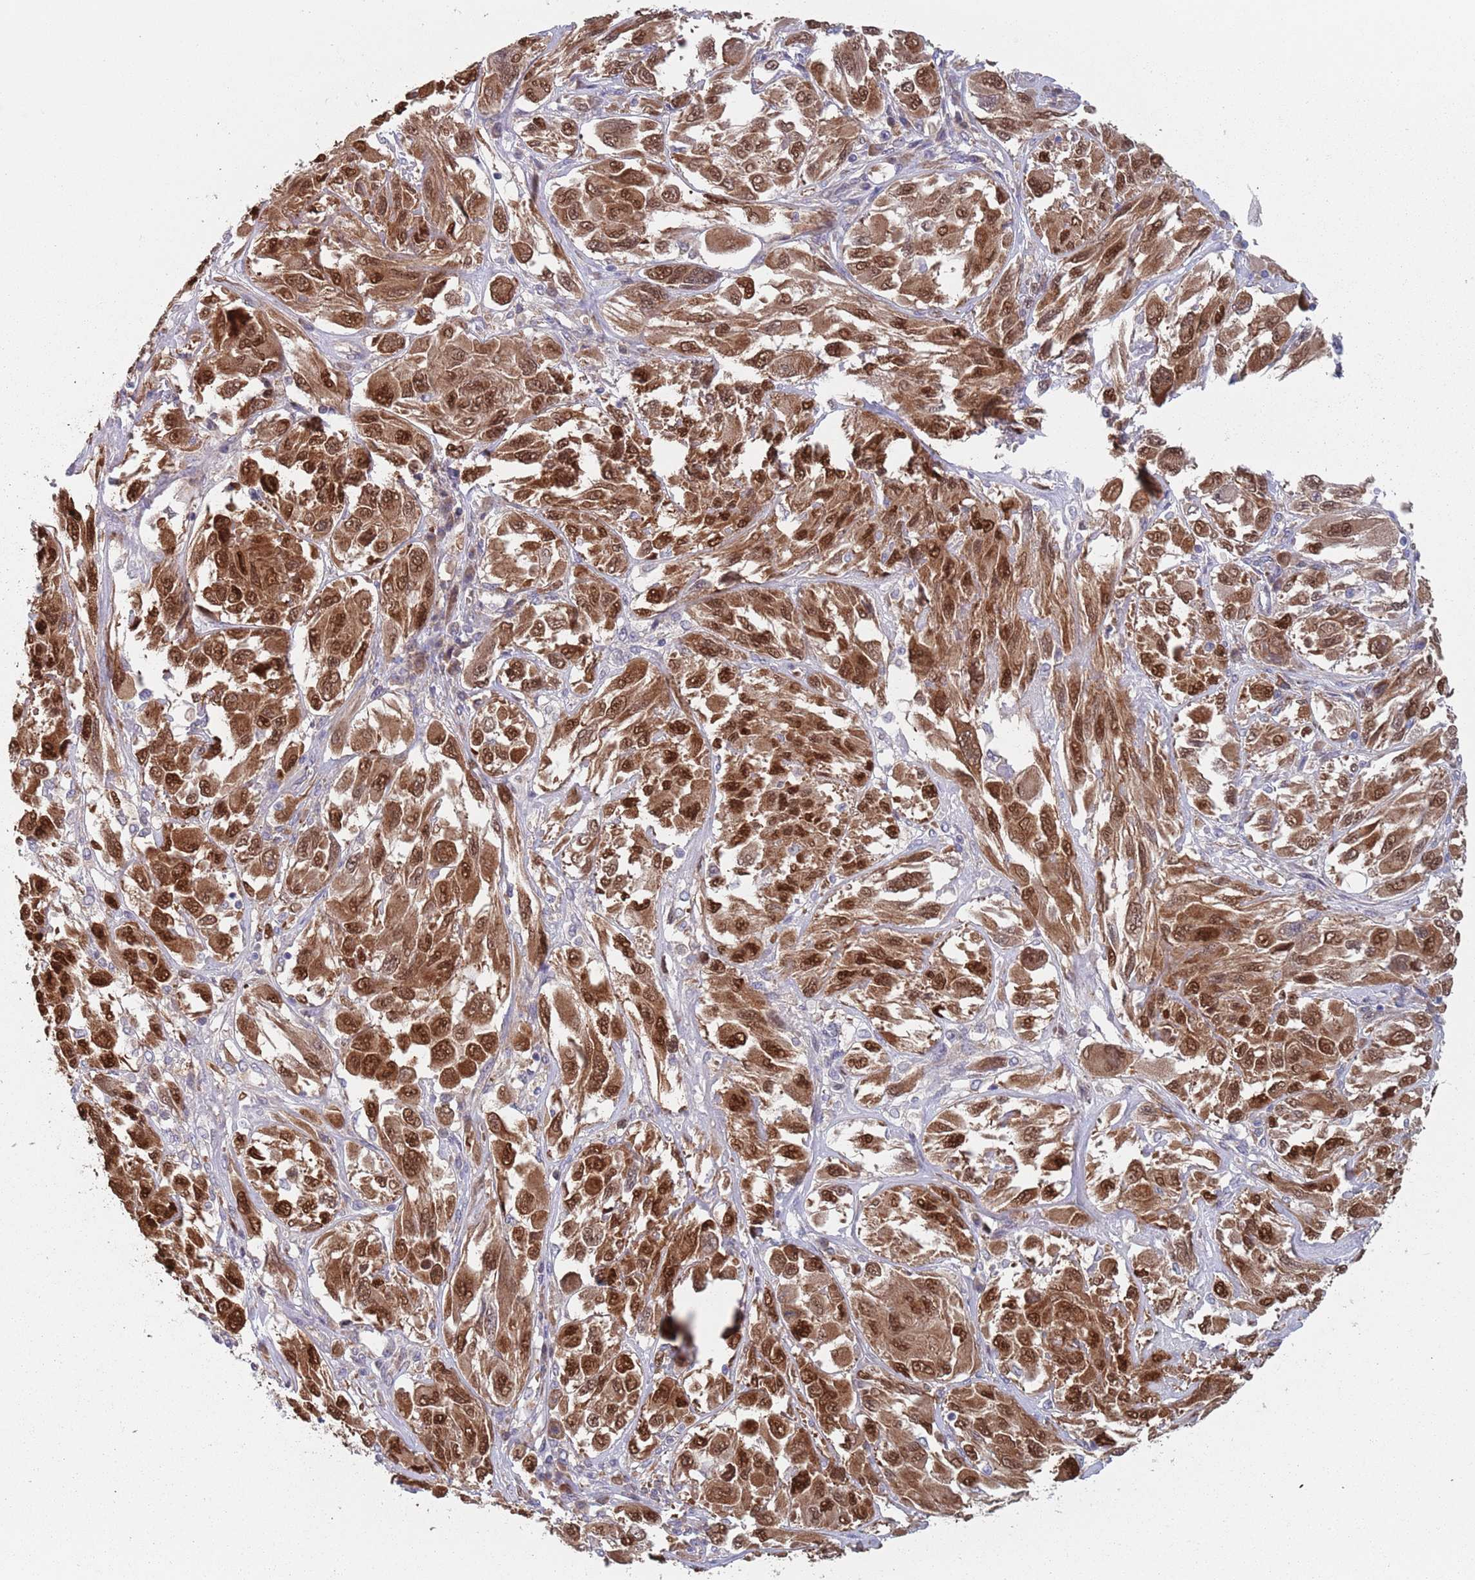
{"staining": {"intensity": "strong", "quantity": ">75%", "location": "cytoplasmic/membranous,nuclear"}, "tissue": "melanoma", "cell_type": "Tumor cells", "image_type": "cancer", "snomed": [{"axis": "morphology", "description": "Malignant melanoma, NOS"}, {"axis": "topography", "description": "Skin"}], "caption": "The micrograph reveals staining of melanoma, revealing strong cytoplasmic/membranous and nuclear protein expression (brown color) within tumor cells.", "gene": "ZNF140", "patient": {"sex": "female", "age": 91}}